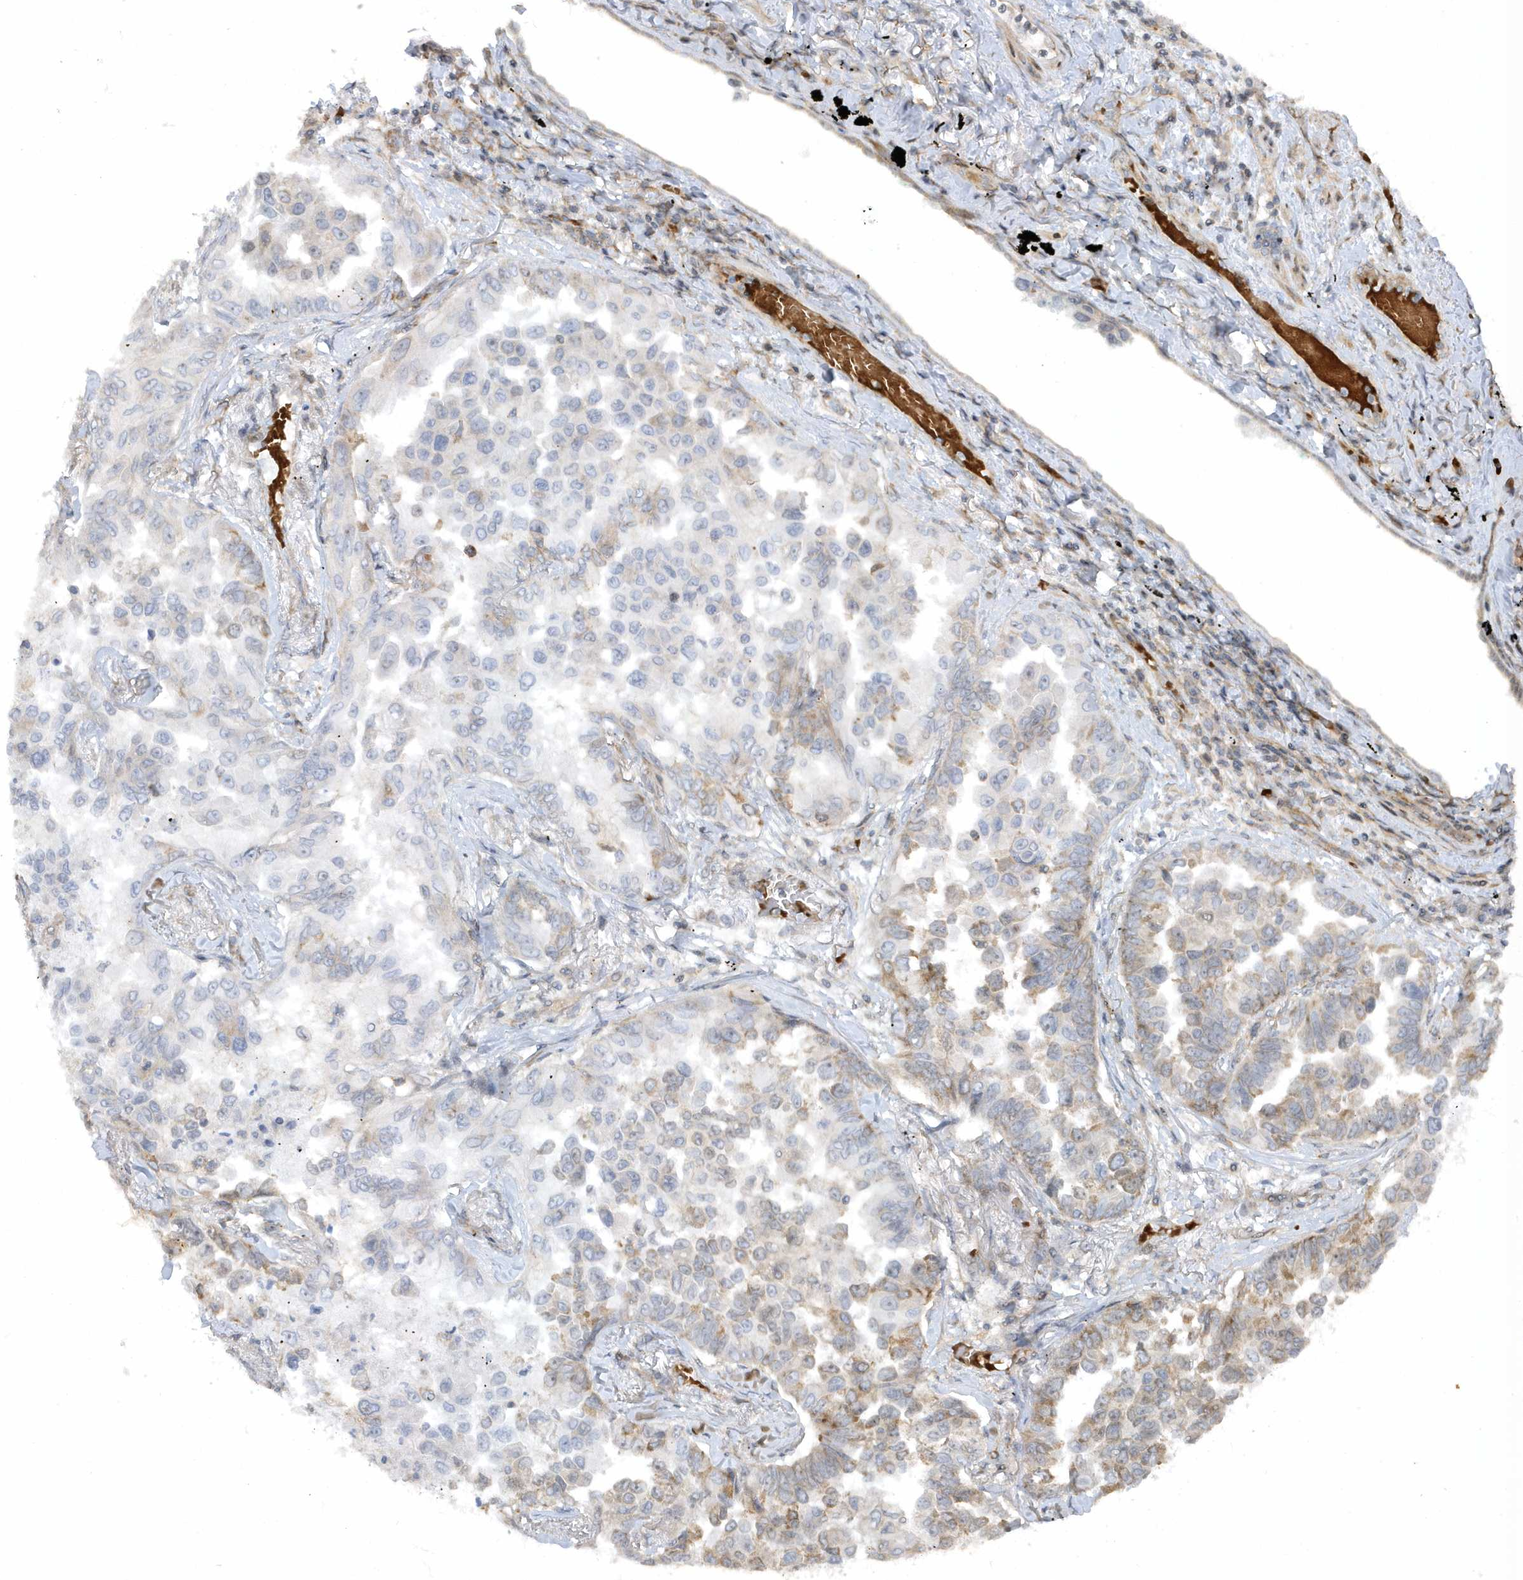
{"staining": {"intensity": "moderate", "quantity": "<25%", "location": "cytoplasmic/membranous"}, "tissue": "lung cancer", "cell_type": "Tumor cells", "image_type": "cancer", "snomed": [{"axis": "morphology", "description": "Adenocarcinoma, NOS"}, {"axis": "topography", "description": "Lung"}], "caption": "The image displays immunohistochemical staining of lung cancer (adenocarcinoma). There is moderate cytoplasmic/membranous expression is appreciated in approximately <25% of tumor cells.", "gene": "MAP7D3", "patient": {"sex": "female", "age": 67}}